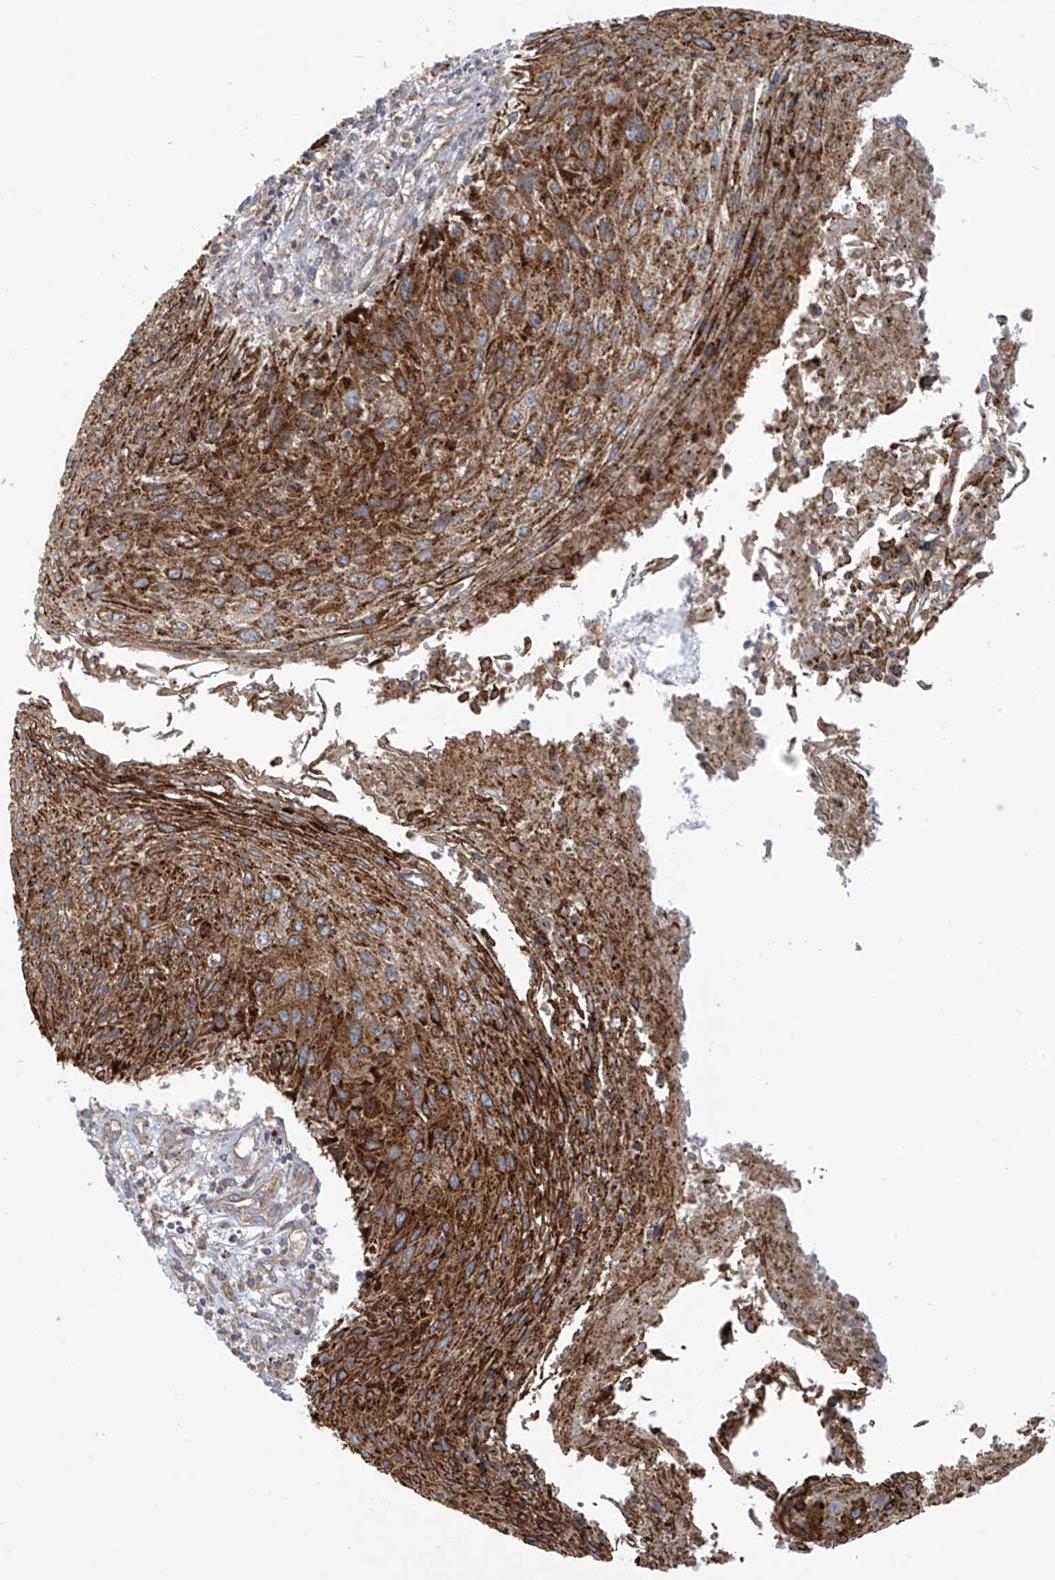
{"staining": {"intensity": "strong", "quantity": ">75%", "location": "cytoplasmic/membranous"}, "tissue": "cervical cancer", "cell_type": "Tumor cells", "image_type": "cancer", "snomed": [{"axis": "morphology", "description": "Squamous cell carcinoma, NOS"}, {"axis": "topography", "description": "Cervix"}], "caption": "An immunohistochemistry (IHC) micrograph of neoplastic tissue is shown. Protein staining in brown labels strong cytoplasmic/membranous positivity in squamous cell carcinoma (cervical) within tumor cells.", "gene": "LZTS3", "patient": {"sex": "female", "age": 51}}